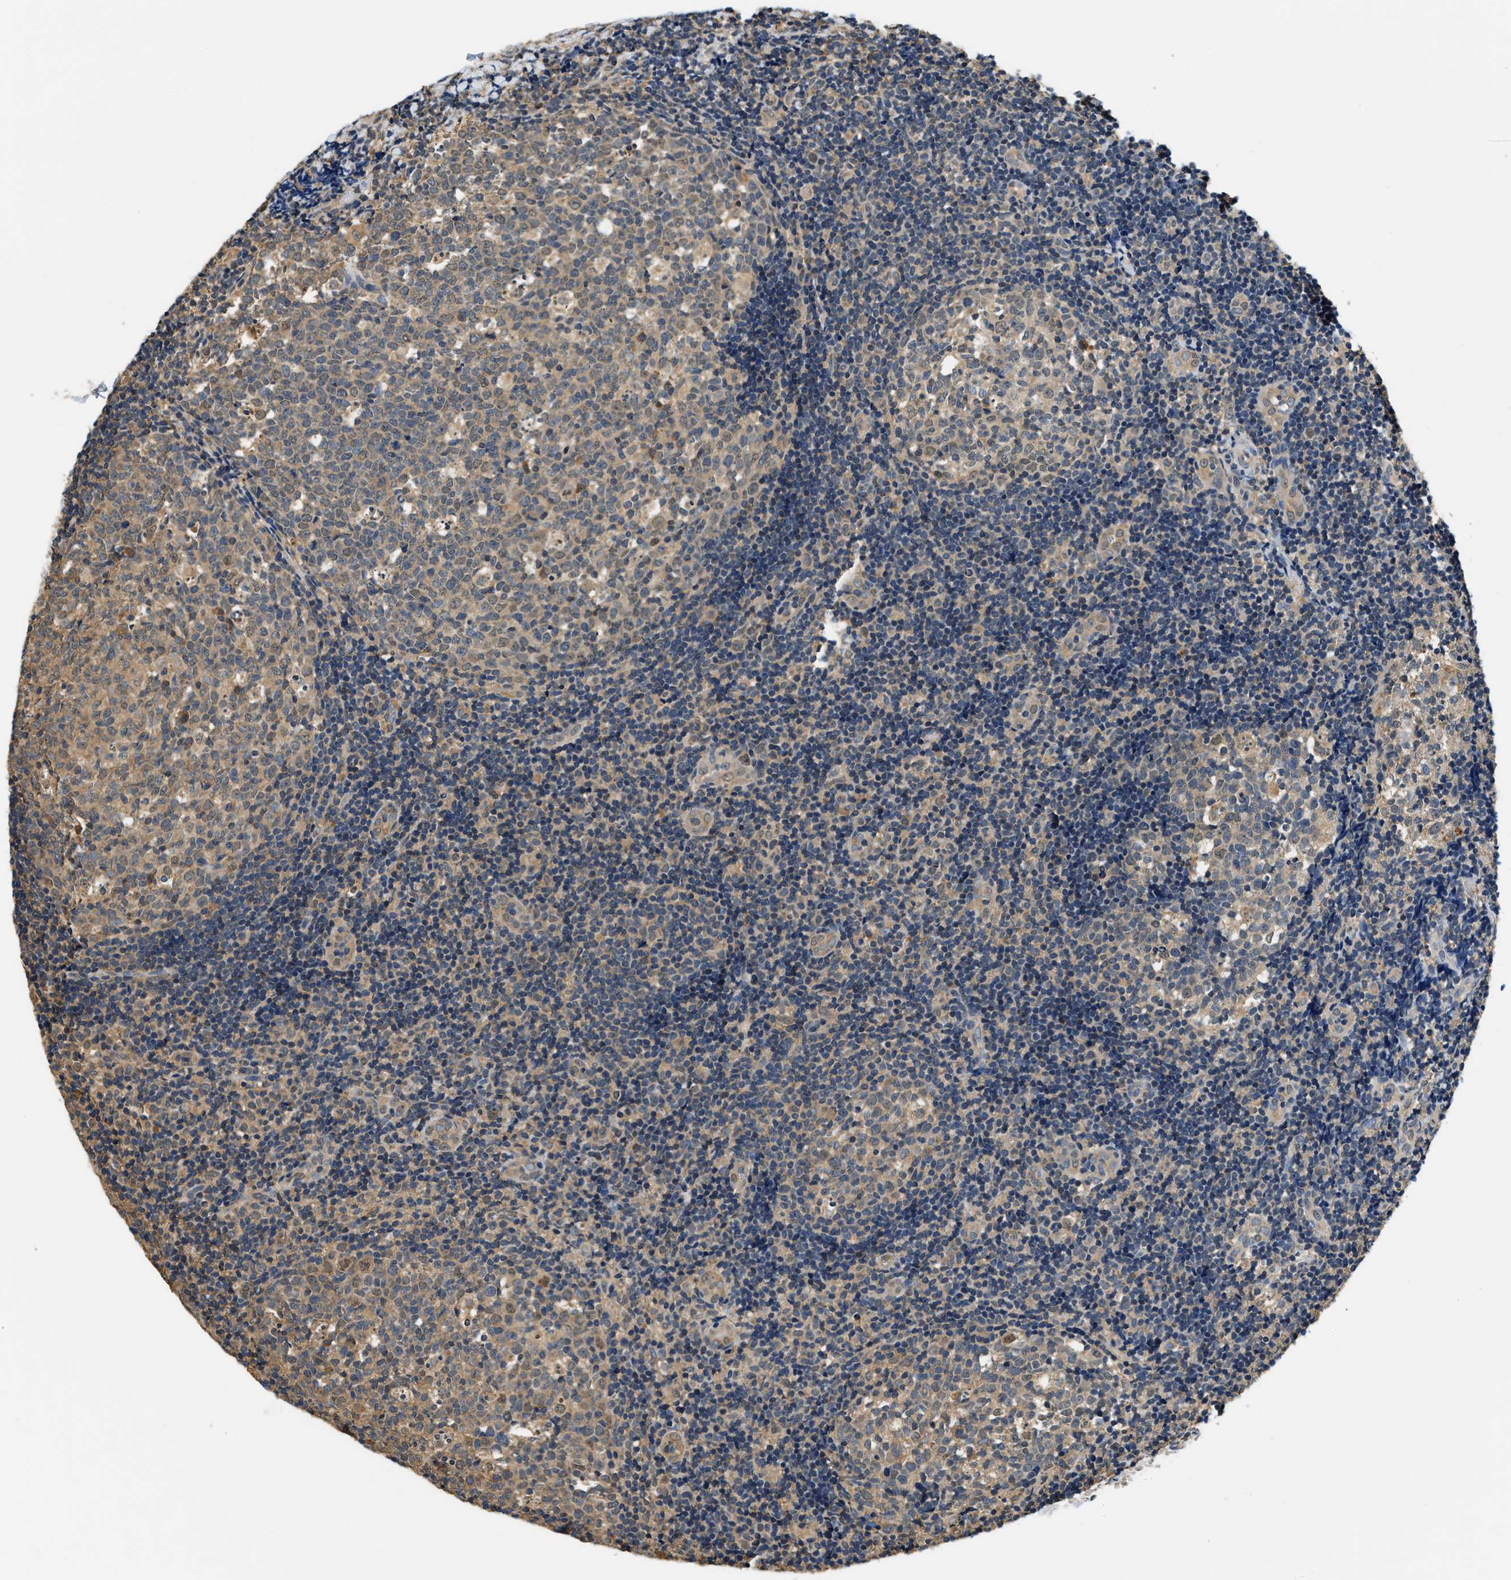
{"staining": {"intensity": "weak", "quantity": "25%-75%", "location": "cytoplasmic/membranous"}, "tissue": "tonsil", "cell_type": "Germinal center cells", "image_type": "normal", "snomed": [{"axis": "morphology", "description": "Normal tissue, NOS"}, {"axis": "topography", "description": "Tonsil"}], "caption": "The histopathology image reveals a brown stain indicating the presence of a protein in the cytoplasmic/membranous of germinal center cells in tonsil. (DAB (3,3'-diaminobenzidine) IHC, brown staining for protein, blue staining for nuclei).", "gene": "BCL7C", "patient": {"sex": "female", "age": 19}}